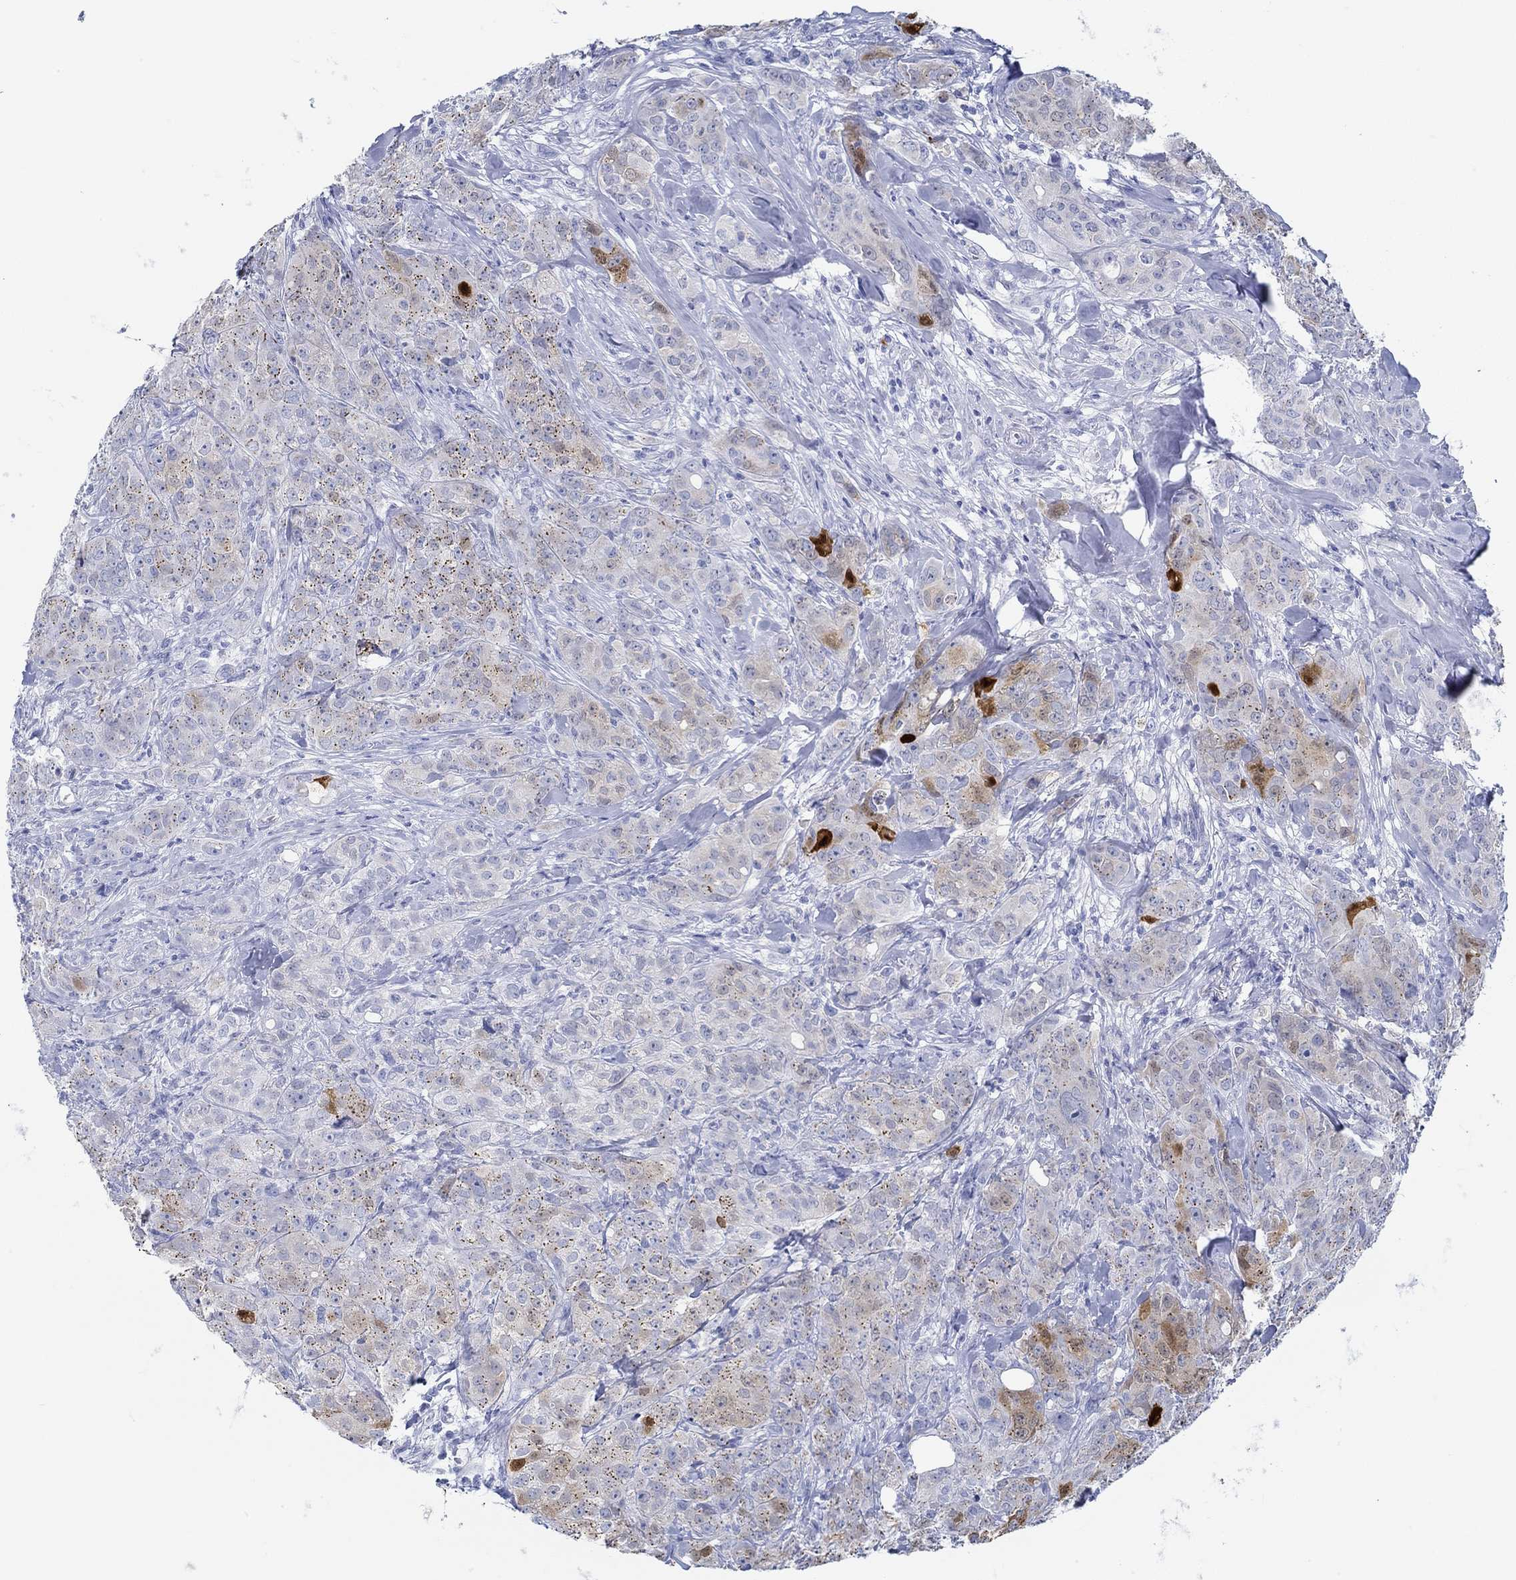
{"staining": {"intensity": "moderate", "quantity": "<25%", "location": "cytoplasmic/membranous"}, "tissue": "breast cancer", "cell_type": "Tumor cells", "image_type": "cancer", "snomed": [{"axis": "morphology", "description": "Duct carcinoma"}, {"axis": "topography", "description": "Breast"}], "caption": "IHC (DAB) staining of infiltrating ductal carcinoma (breast) reveals moderate cytoplasmic/membranous protein expression in approximately <25% of tumor cells.", "gene": "IGFBP6", "patient": {"sex": "female", "age": 43}}